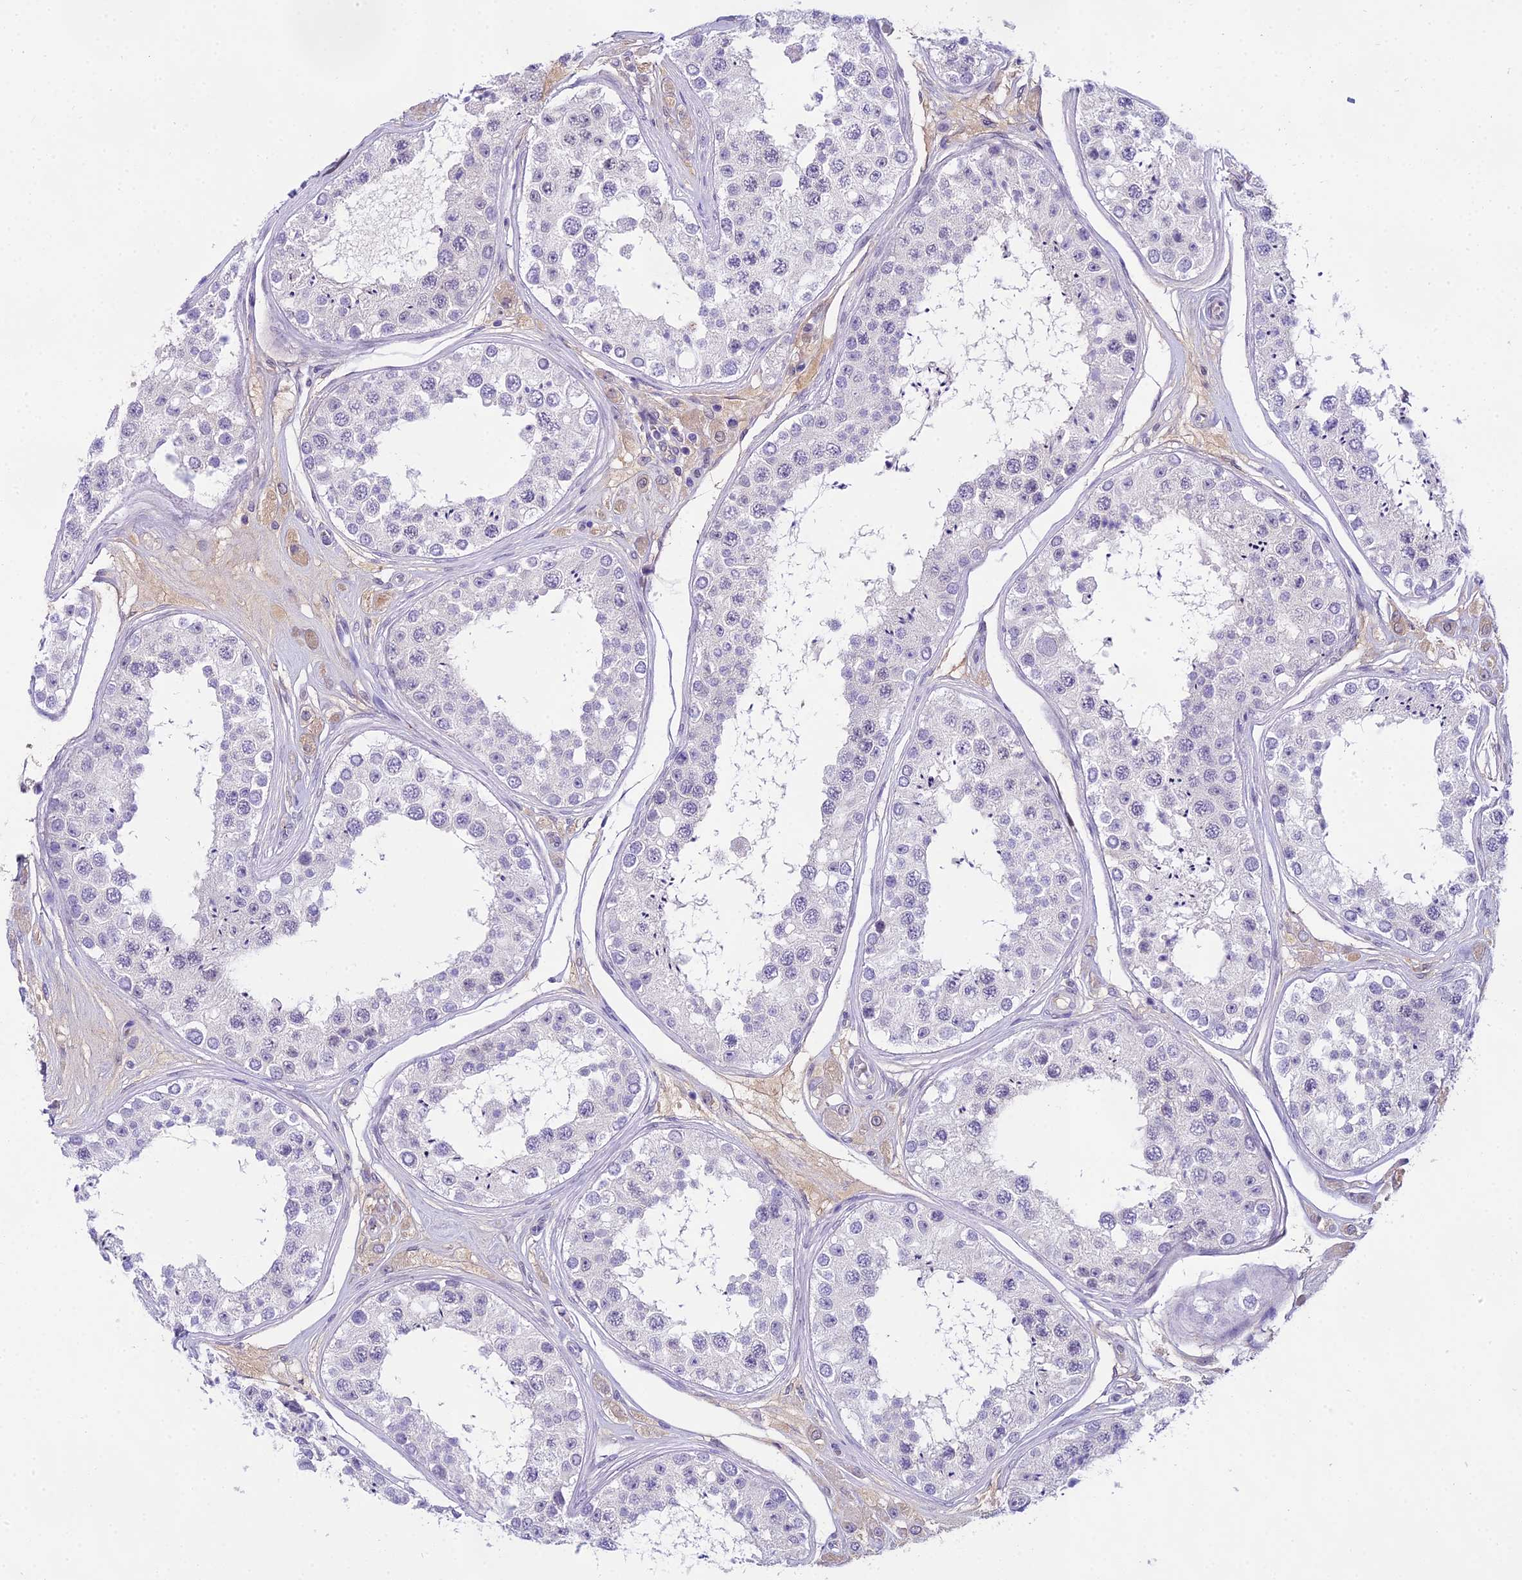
{"staining": {"intensity": "negative", "quantity": "none", "location": "none"}, "tissue": "testis", "cell_type": "Cells in seminiferous ducts", "image_type": "normal", "snomed": [{"axis": "morphology", "description": "Normal tissue, NOS"}, {"axis": "topography", "description": "Testis"}], "caption": "This is an immunohistochemistry (IHC) histopathology image of benign testis. There is no expression in cells in seminiferous ducts.", "gene": "MAT2A", "patient": {"sex": "male", "age": 25}}